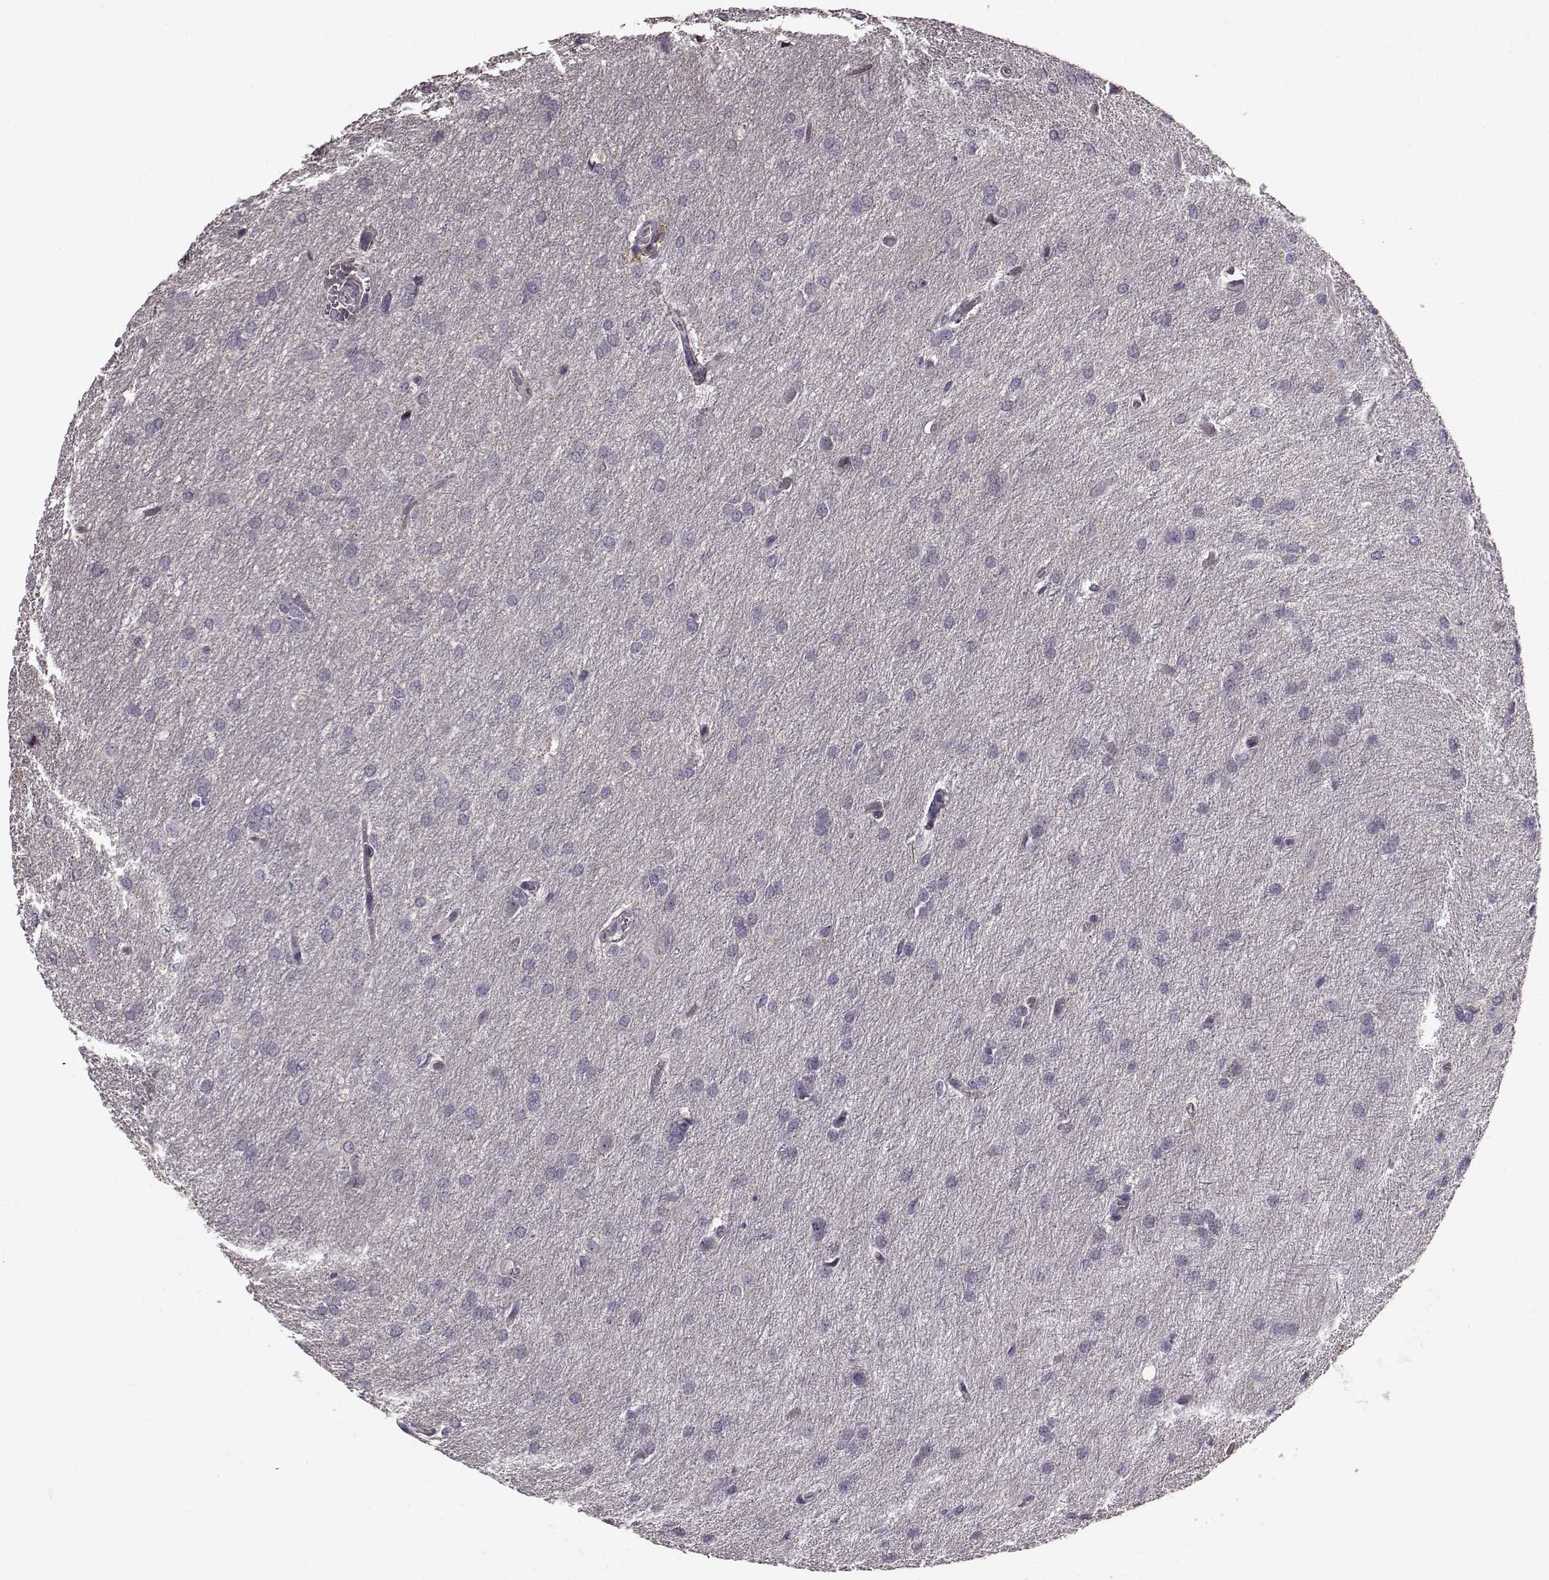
{"staining": {"intensity": "negative", "quantity": "none", "location": "none"}, "tissue": "glioma", "cell_type": "Tumor cells", "image_type": "cancer", "snomed": [{"axis": "morphology", "description": "Glioma, malignant, High grade"}, {"axis": "topography", "description": "Brain"}], "caption": "DAB immunohistochemical staining of high-grade glioma (malignant) displays no significant staining in tumor cells. (Stains: DAB immunohistochemistry with hematoxylin counter stain, Microscopy: brightfield microscopy at high magnification).", "gene": "SLCO3A1", "patient": {"sex": "male", "age": 68}}